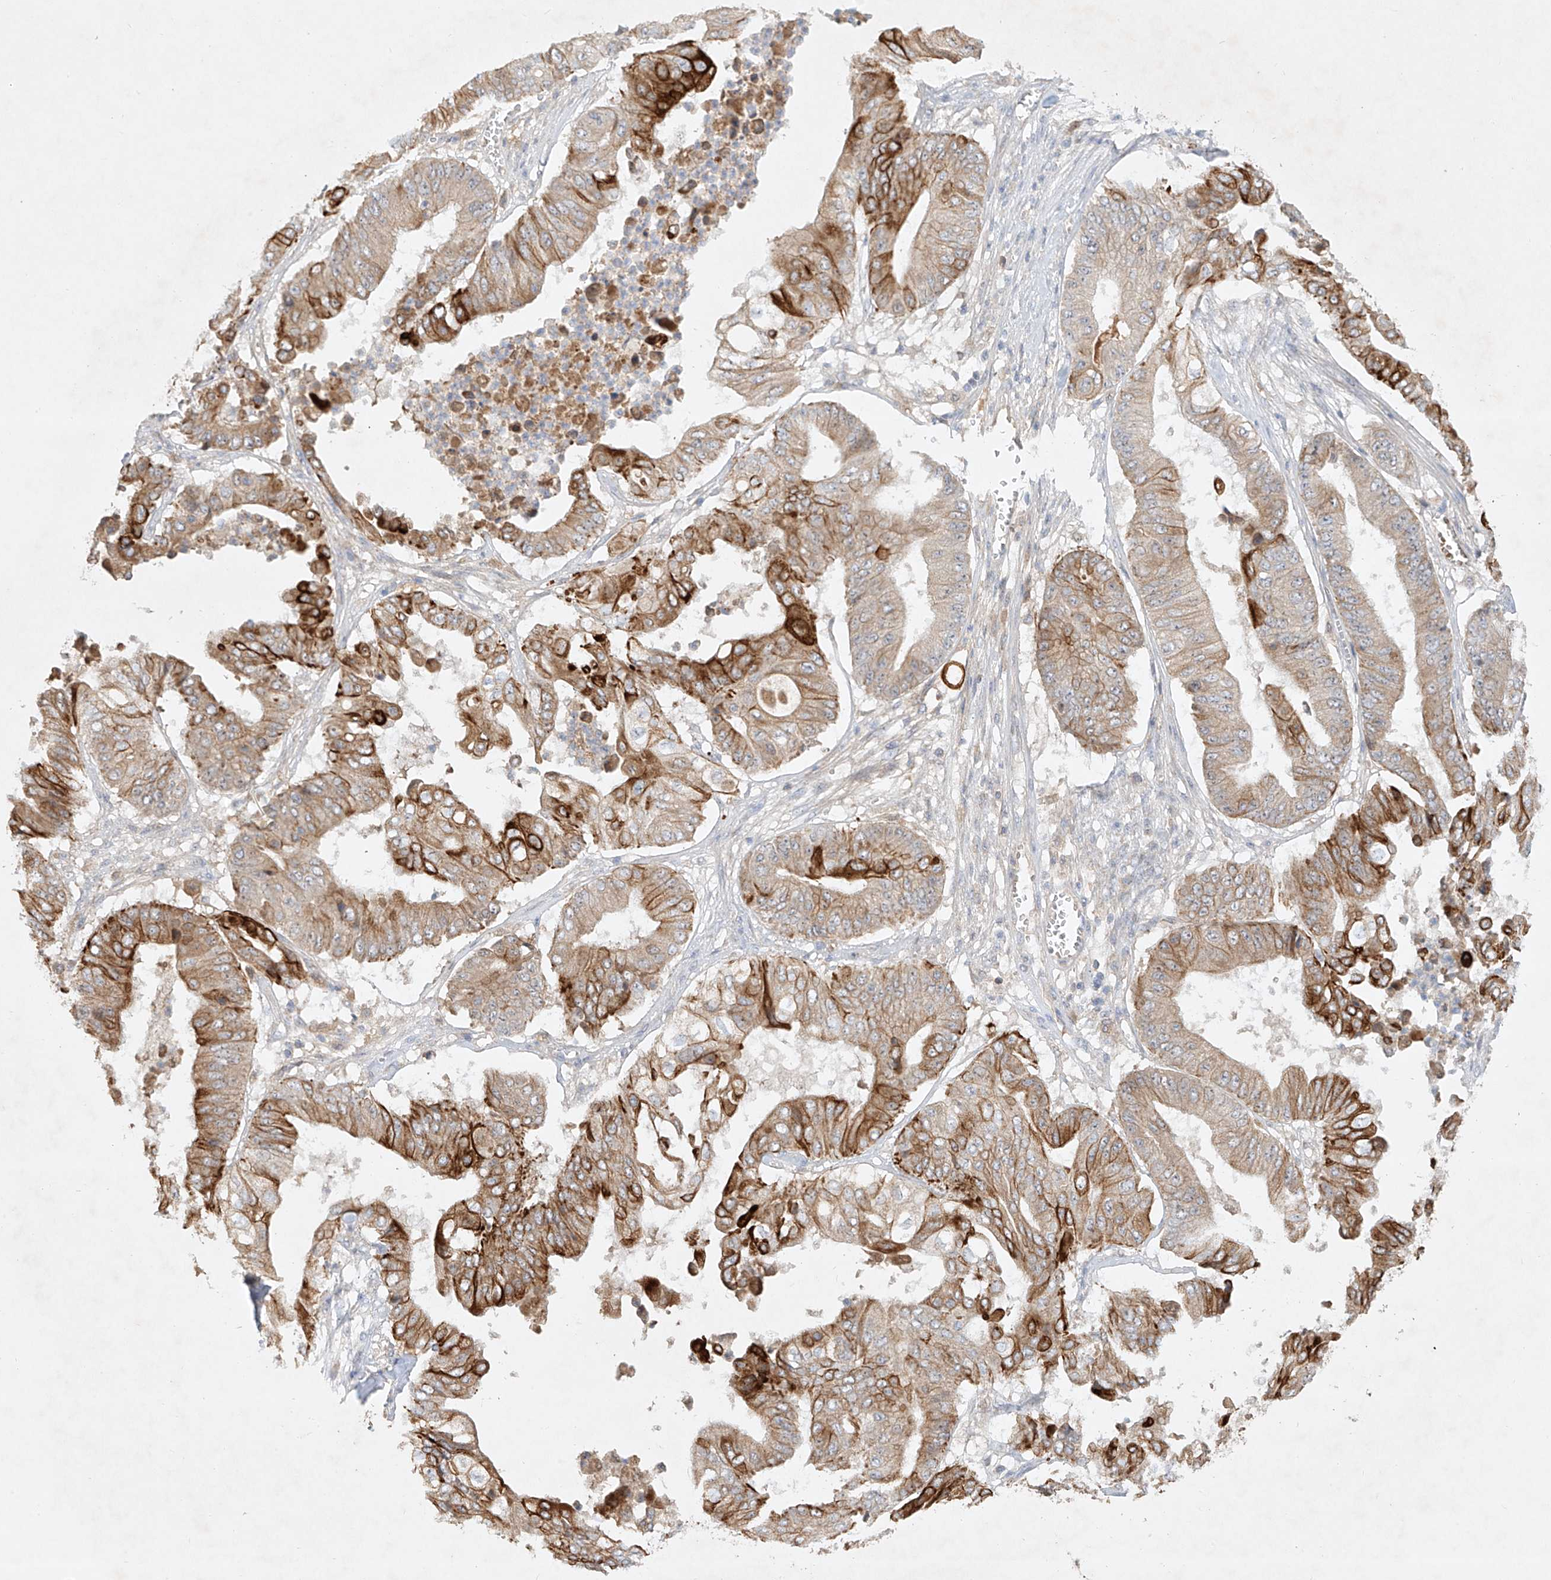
{"staining": {"intensity": "strong", "quantity": "25%-75%", "location": "cytoplasmic/membranous"}, "tissue": "pancreatic cancer", "cell_type": "Tumor cells", "image_type": "cancer", "snomed": [{"axis": "morphology", "description": "Adenocarcinoma, NOS"}, {"axis": "topography", "description": "Pancreas"}], "caption": "There is high levels of strong cytoplasmic/membranous expression in tumor cells of pancreatic cancer (adenocarcinoma), as demonstrated by immunohistochemical staining (brown color).", "gene": "KPNA7", "patient": {"sex": "female", "age": 77}}